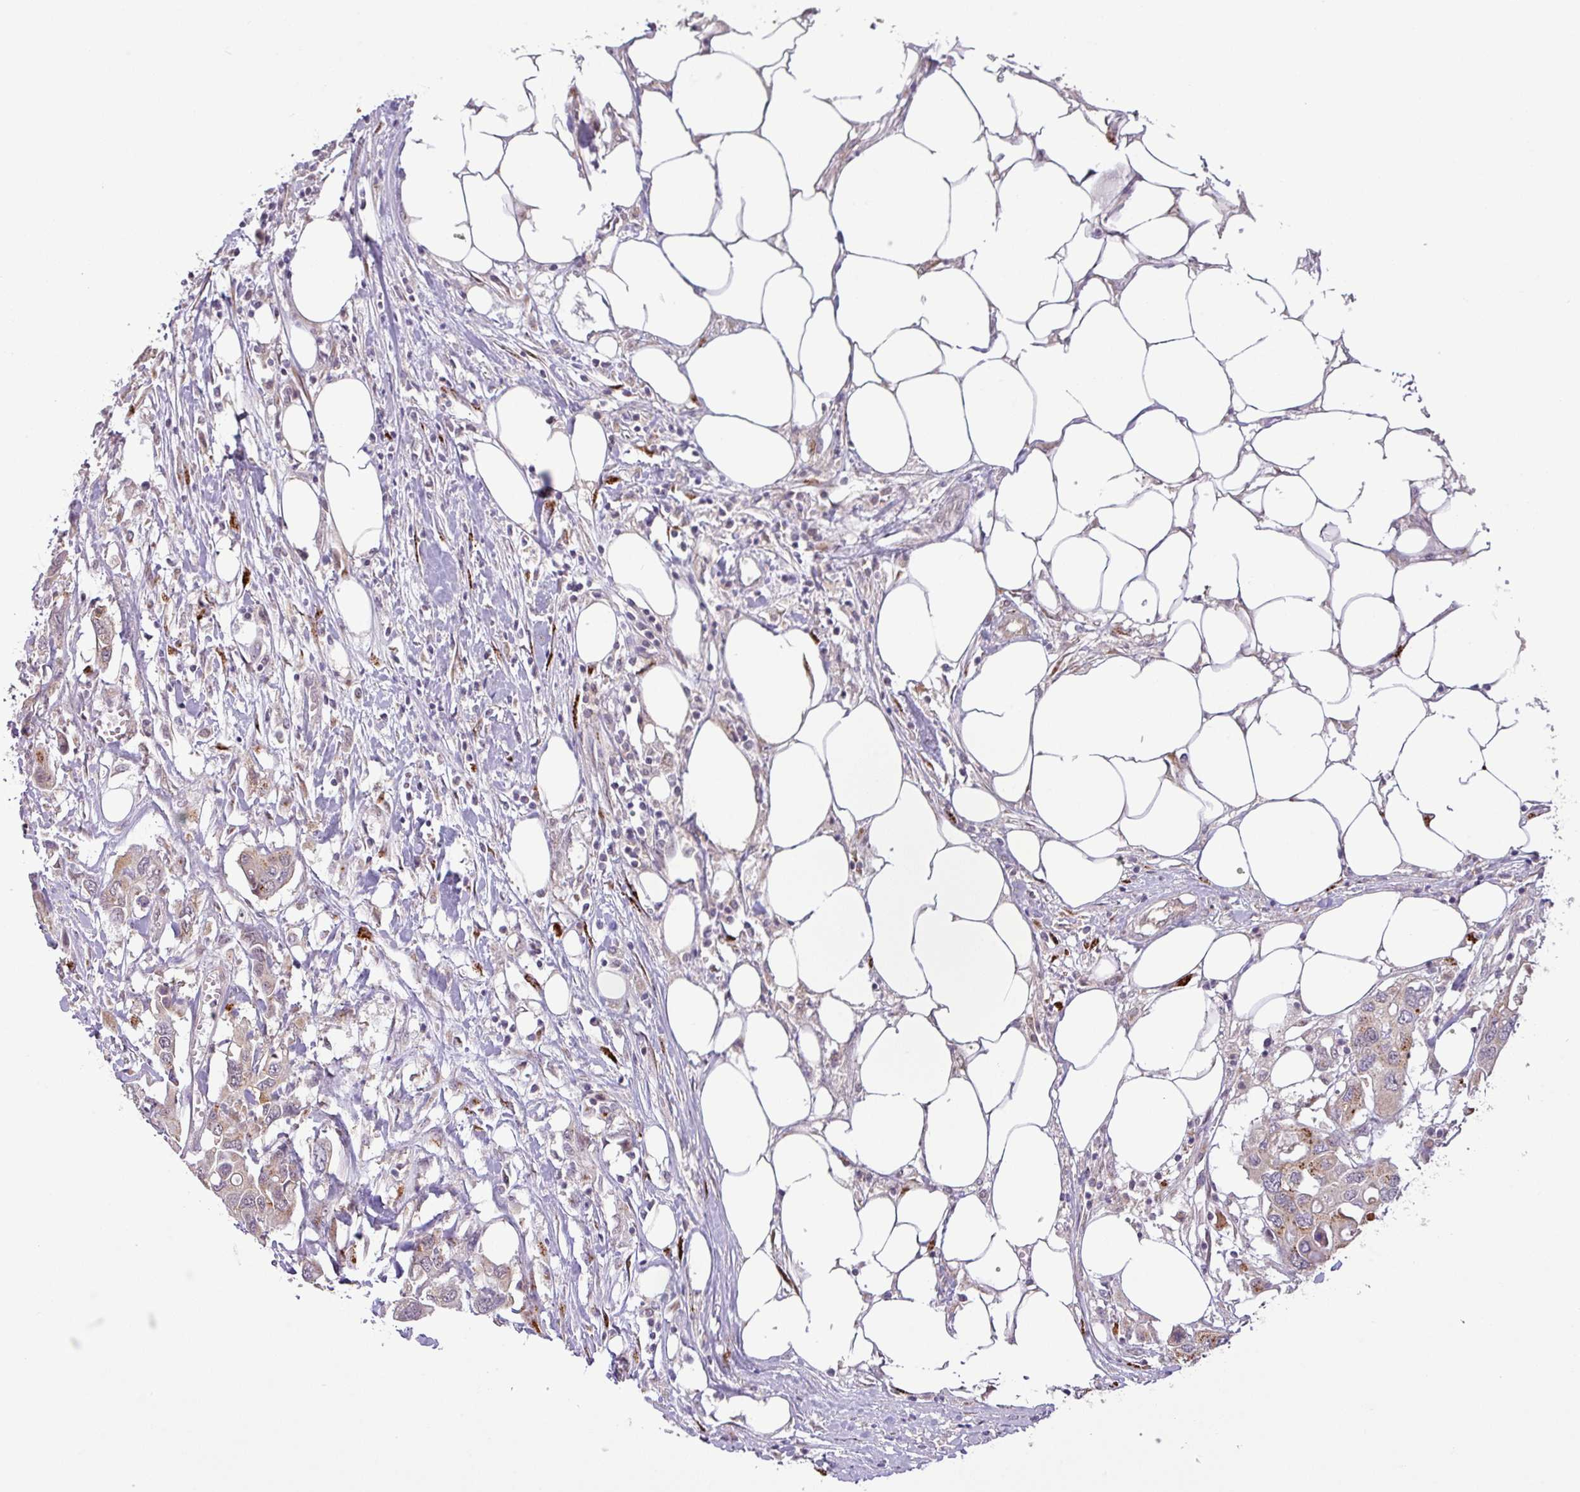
{"staining": {"intensity": "weak", "quantity": "<25%", "location": "cytoplasmic/membranous"}, "tissue": "colorectal cancer", "cell_type": "Tumor cells", "image_type": "cancer", "snomed": [{"axis": "morphology", "description": "Adenocarcinoma, NOS"}, {"axis": "topography", "description": "Colon"}], "caption": "There is no significant positivity in tumor cells of adenocarcinoma (colorectal).", "gene": "GALNT12", "patient": {"sex": "male", "age": 77}}